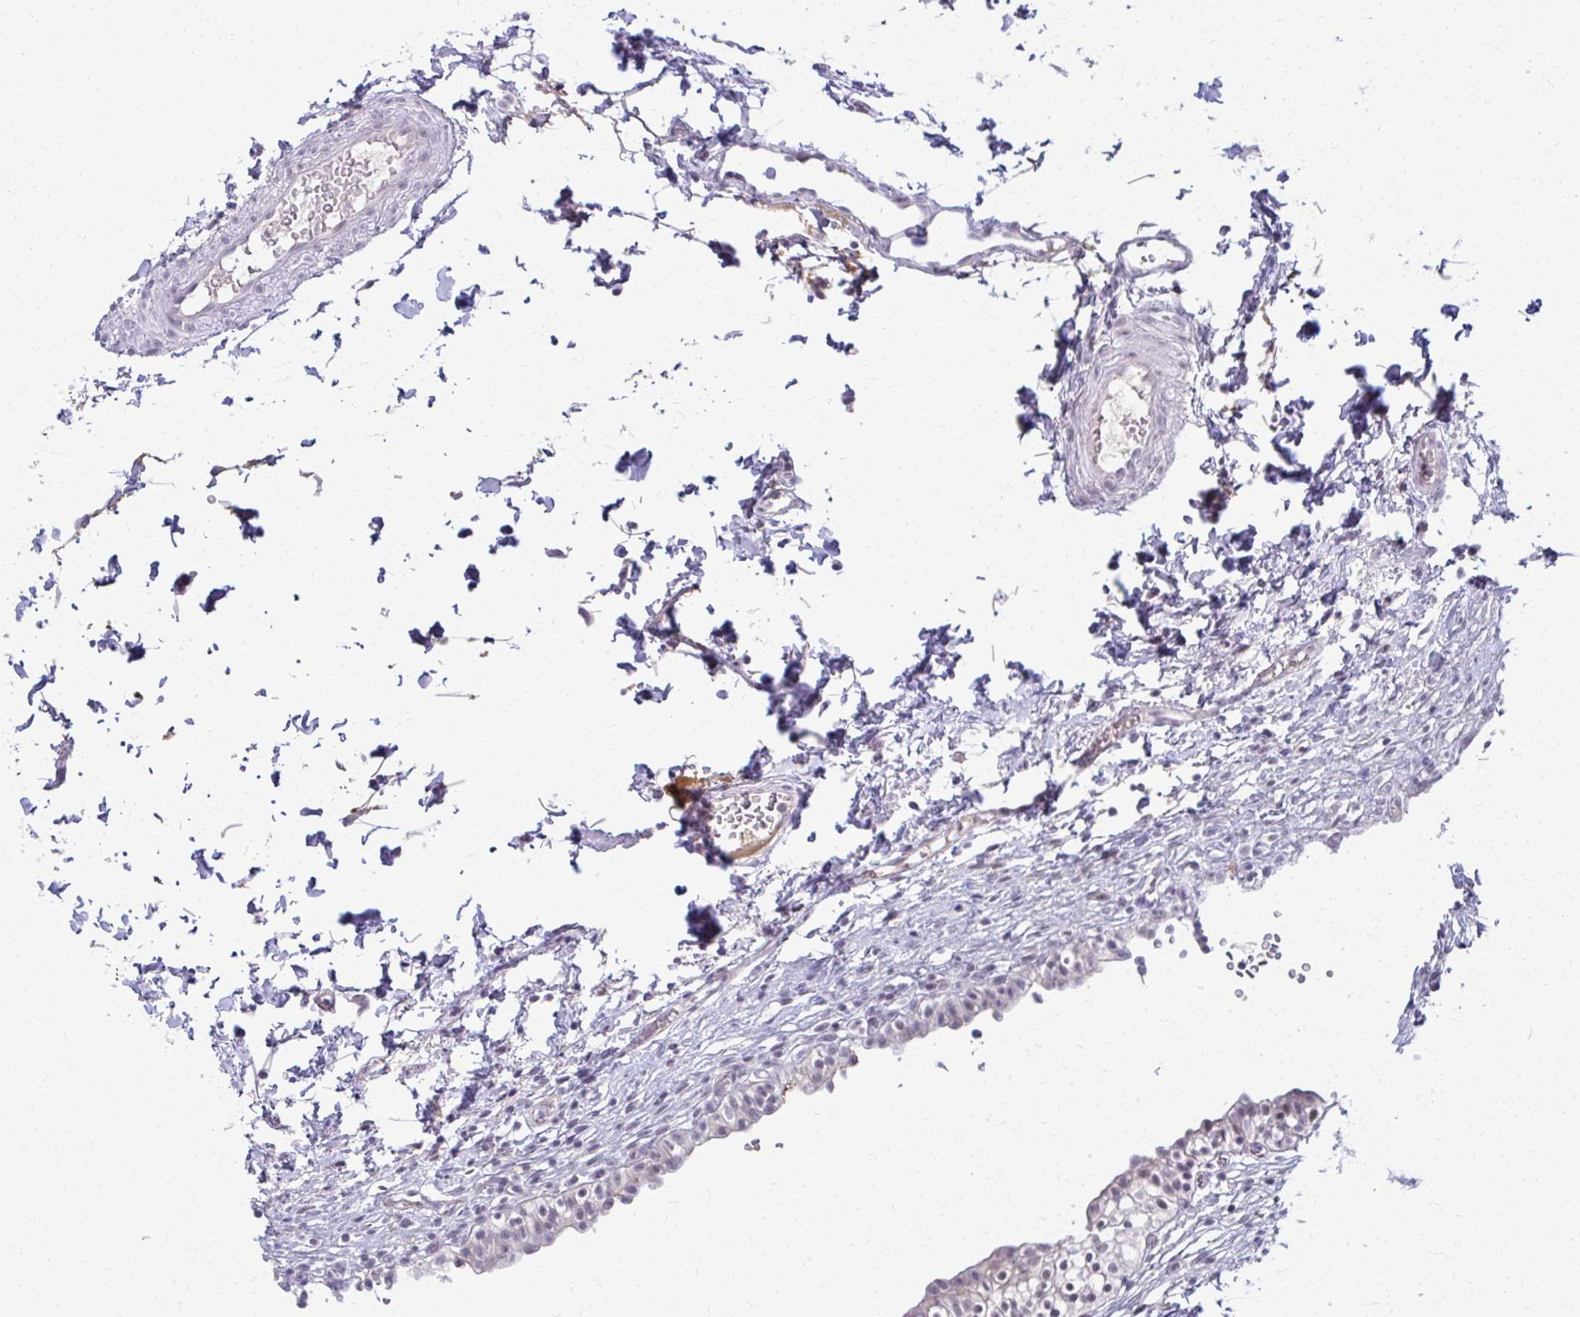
{"staining": {"intensity": "weak", "quantity": "25%-75%", "location": "nuclear"}, "tissue": "urinary bladder", "cell_type": "Urothelial cells", "image_type": "normal", "snomed": [{"axis": "morphology", "description": "Normal tissue, NOS"}, {"axis": "topography", "description": "Urinary bladder"}, {"axis": "topography", "description": "Peripheral nerve tissue"}], "caption": "Human urinary bladder stained for a protein (brown) demonstrates weak nuclear positive expression in approximately 25%-75% of urothelial cells.", "gene": "MAF1", "patient": {"sex": "male", "age": 55}}